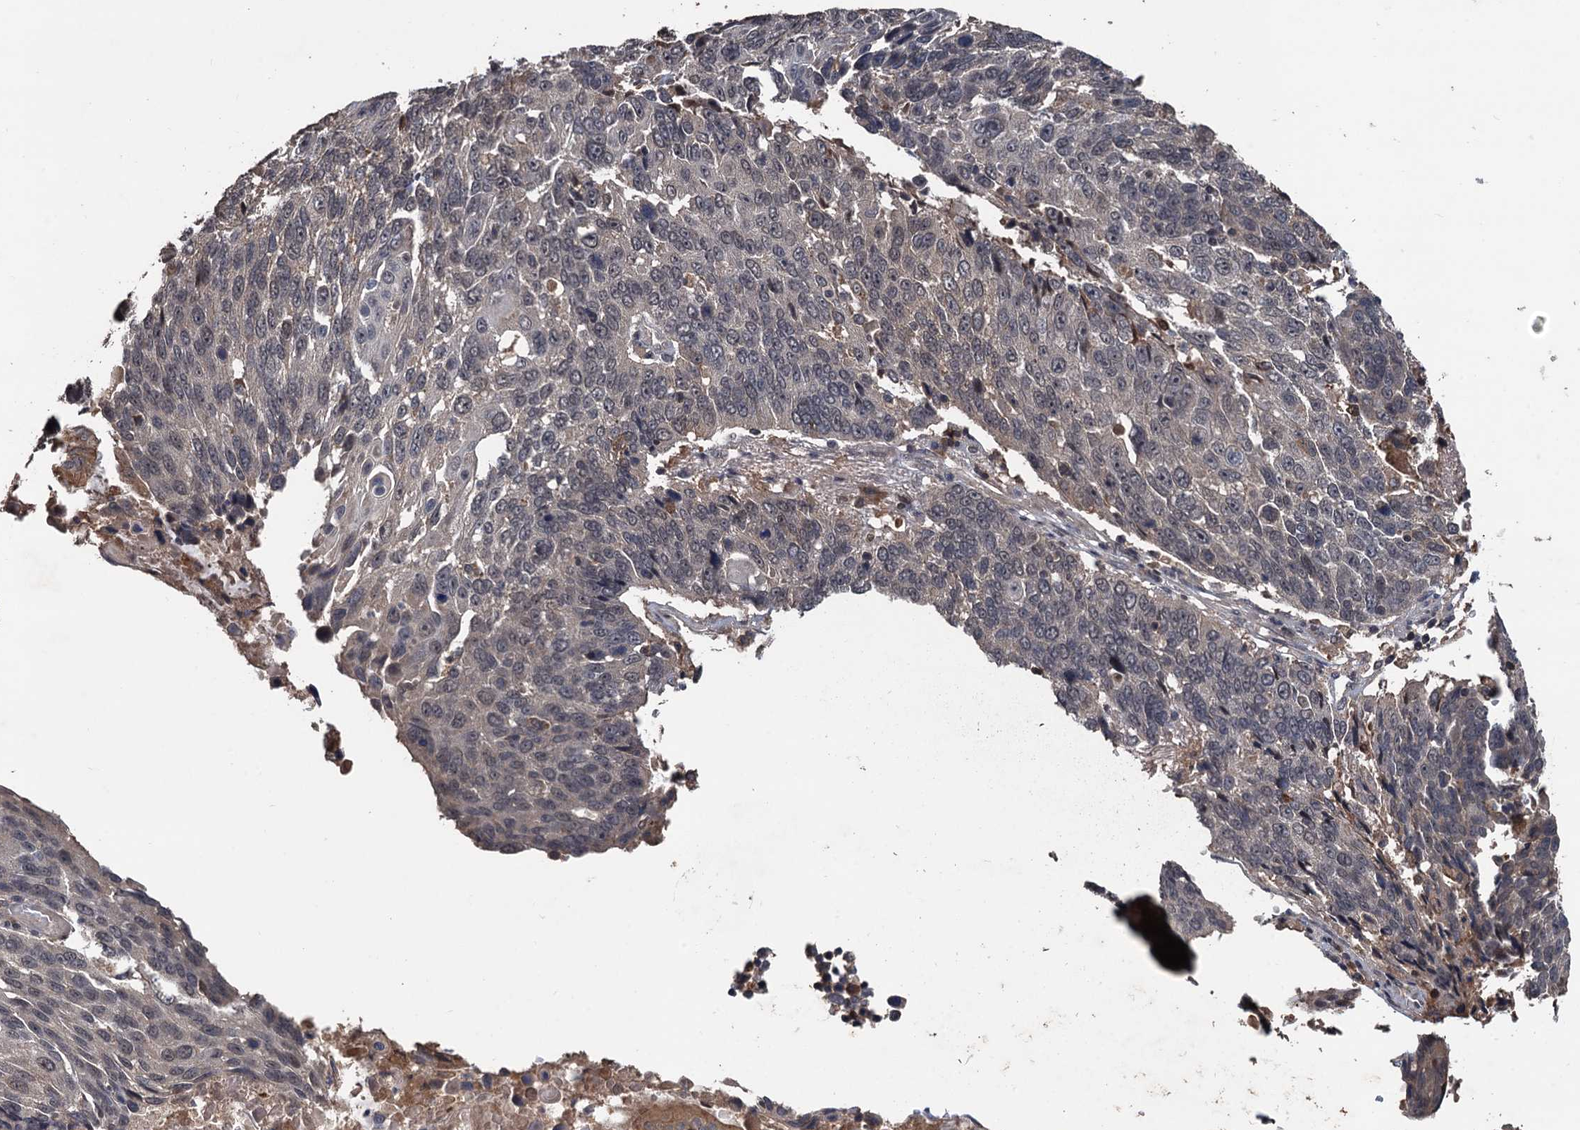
{"staining": {"intensity": "negative", "quantity": "none", "location": "none"}, "tissue": "lung cancer", "cell_type": "Tumor cells", "image_type": "cancer", "snomed": [{"axis": "morphology", "description": "Squamous cell carcinoma, NOS"}, {"axis": "topography", "description": "Lung"}], "caption": "IHC photomicrograph of neoplastic tissue: lung cancer stained with DAB (3,3'-diaminobenzidine) demonstrates no significant protein positivity in tumor cells. (DAB immunohistochemistry visualized using brightfield microscopy, high magnification).", "gene": "ZNF438", "patient": {"sex": "male", "age": 66}}